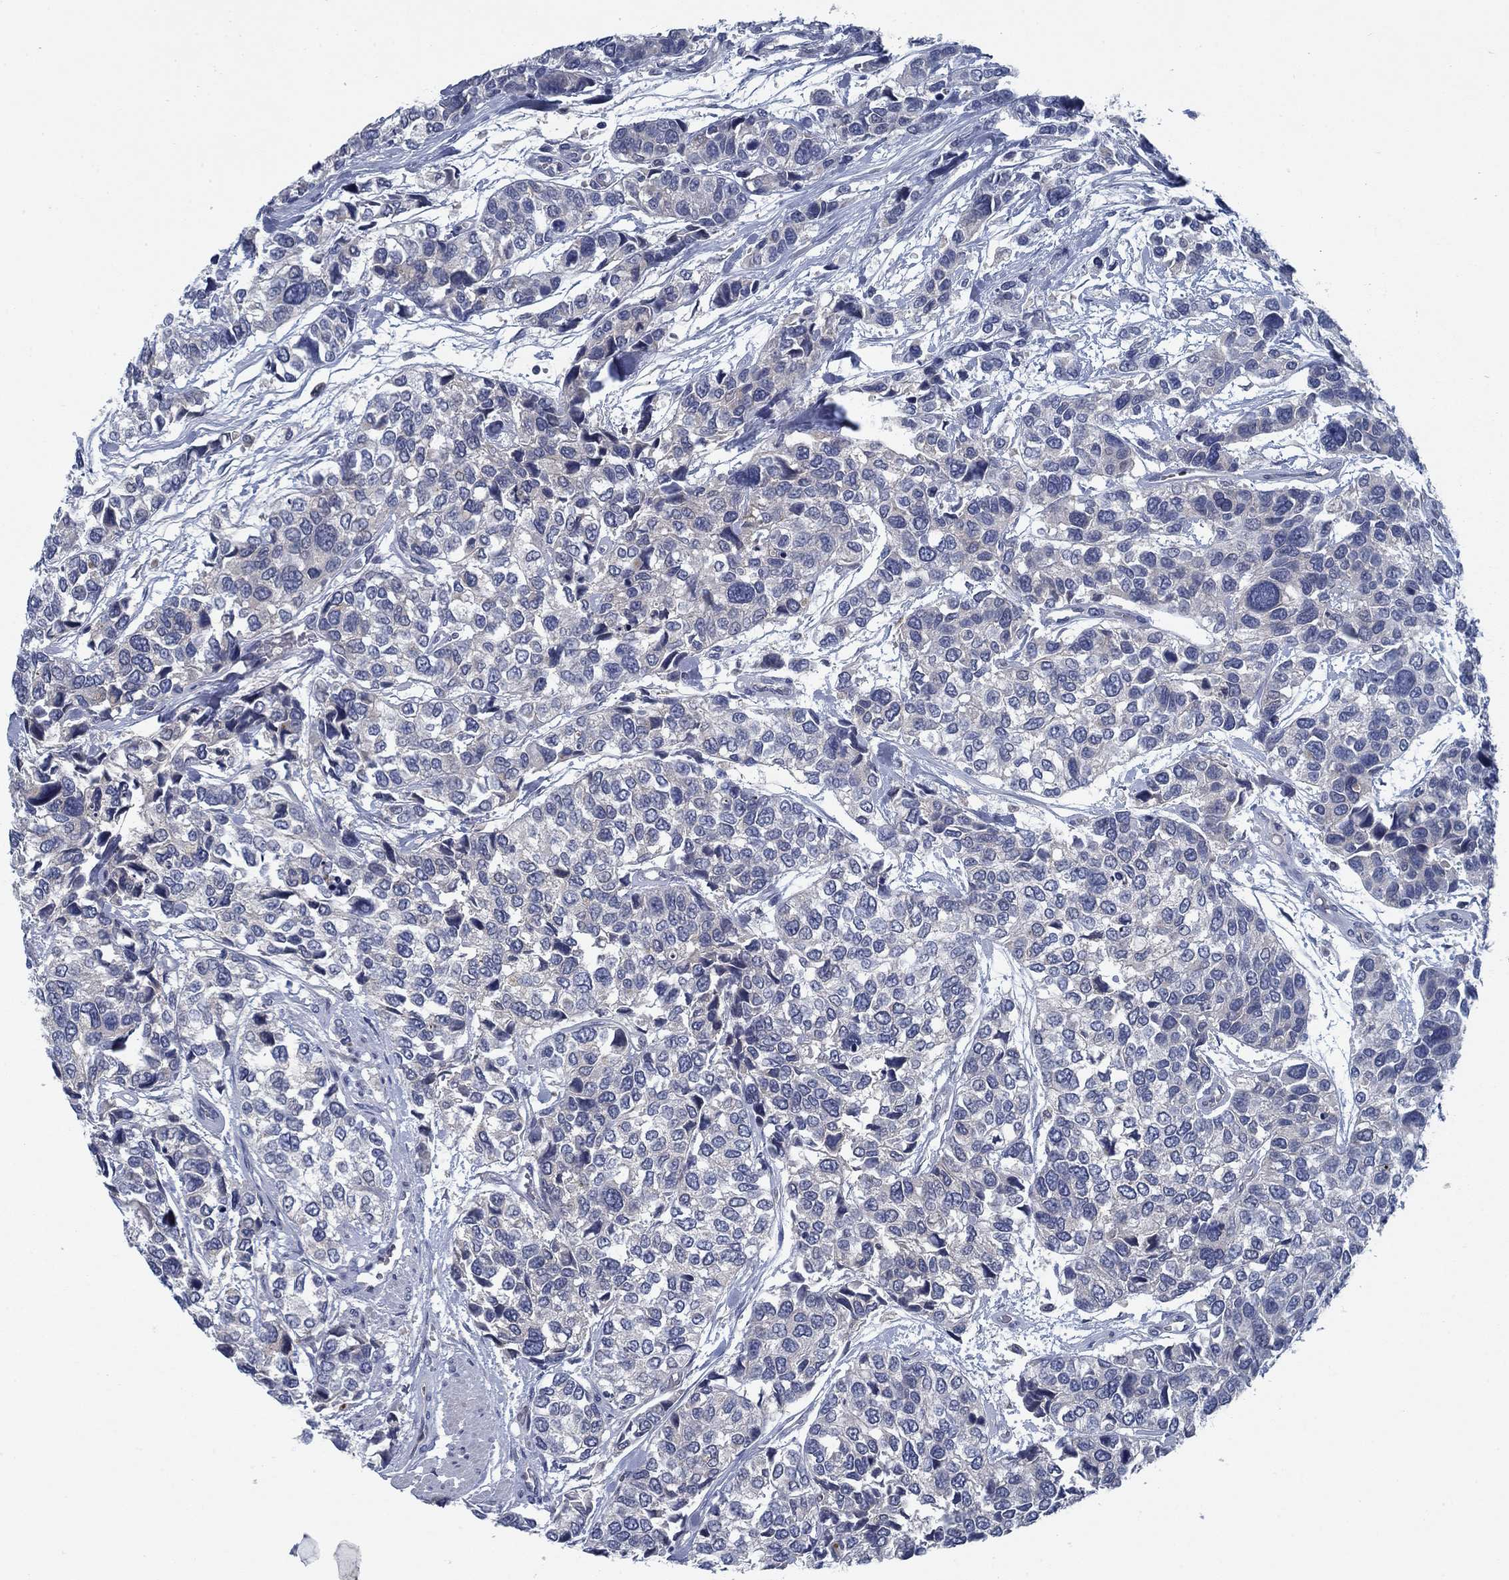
{"staining": {"intensity": "negative", "quantity": "none", "location": "none"}, "tissue": "urothelial cancer", "cell_type": "Tumor cells", "image_type": "cancer", "snomed": [{"axis": "morphology", "description": "Urothelial carcinoma, High grade"}, {"axis": "topography", "description": "Urinary bladder"}], "caption": "Urothelial carcinoma (high-grade) stained for a protein using immunohistochemistry shows no positivity tumor cells.", "gene": "PNMA8A", "patient": {"sex": "male", "age": 77}}